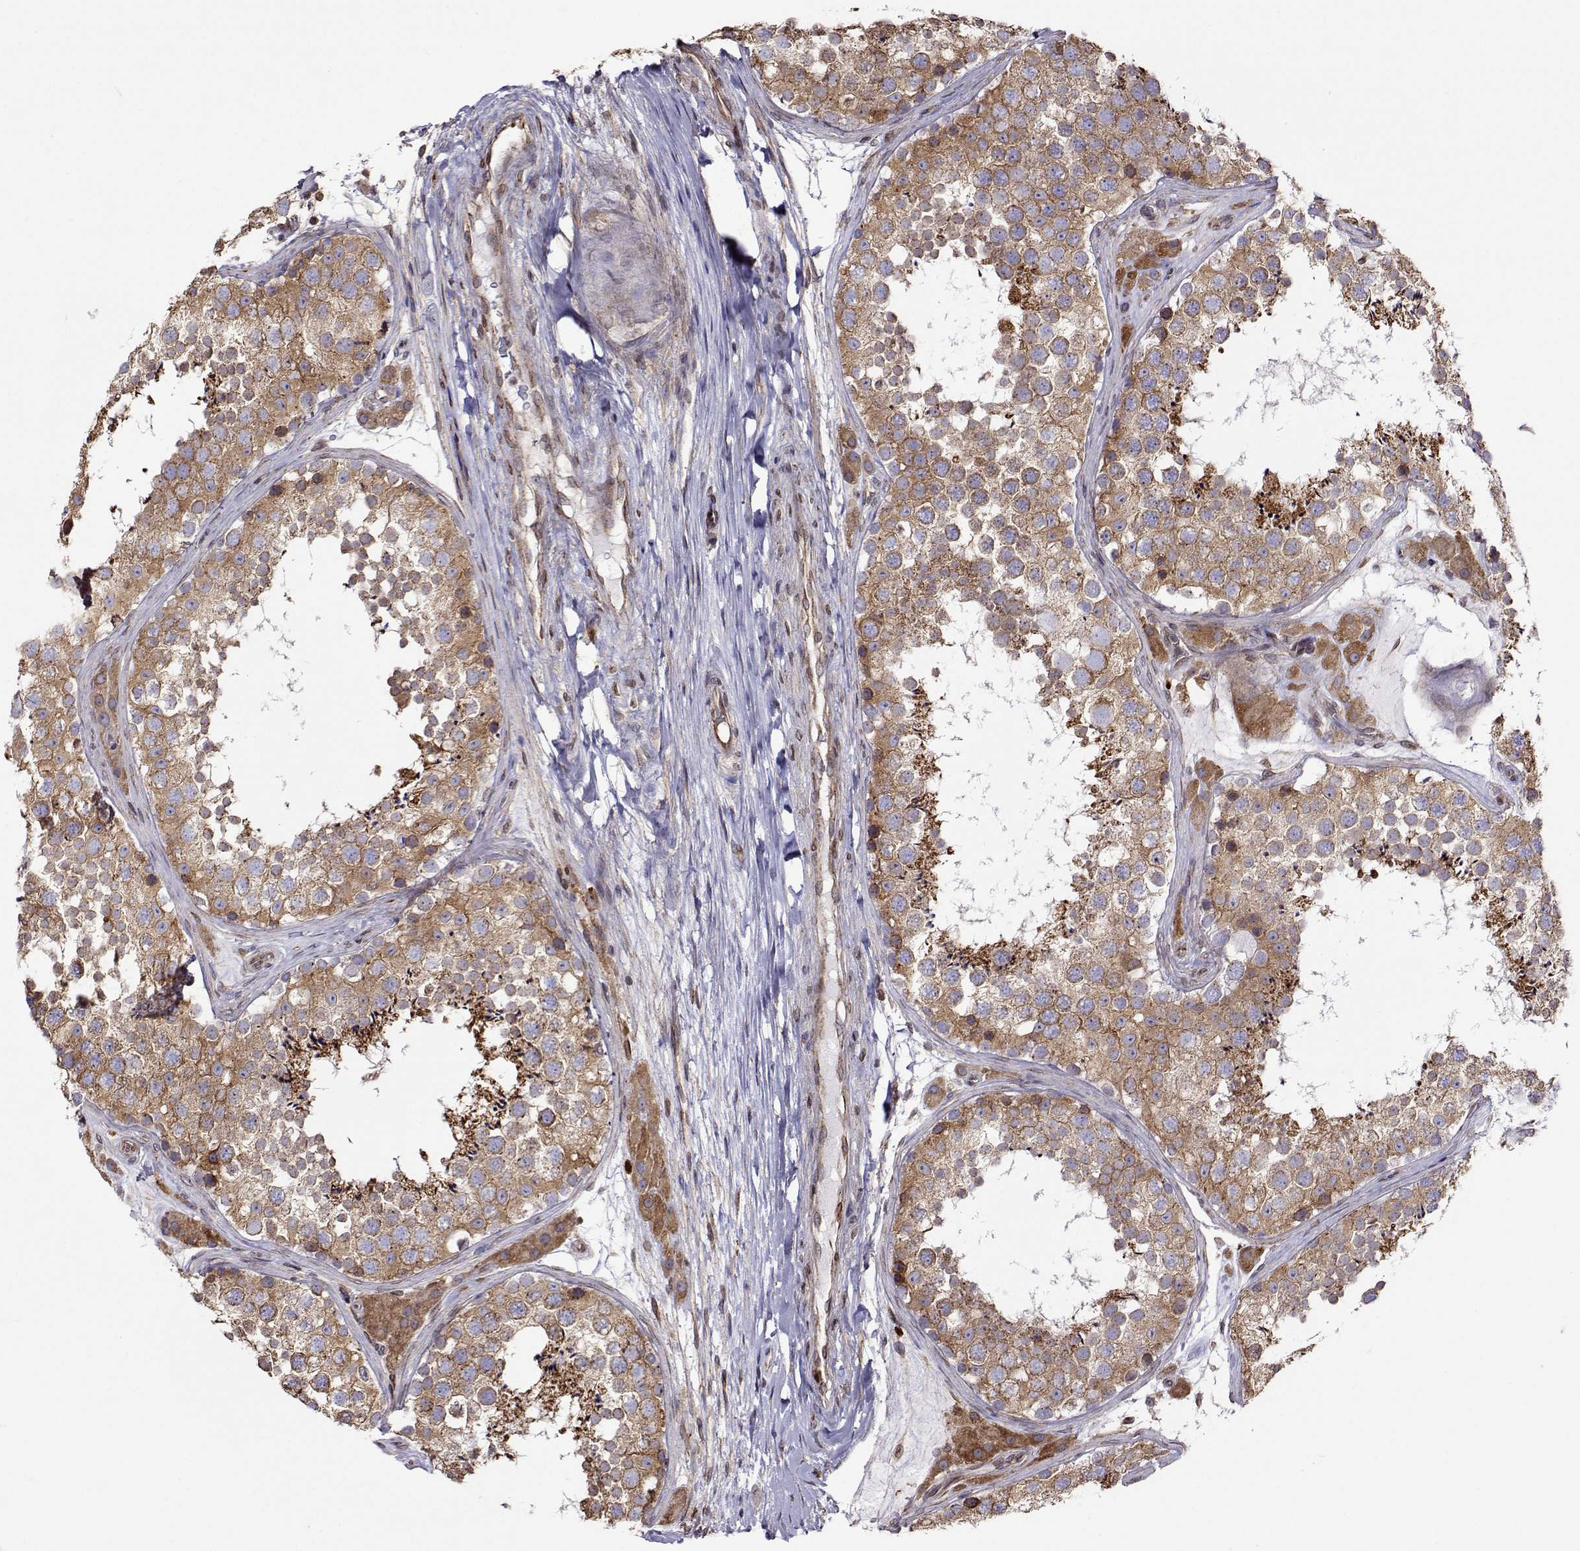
{"staining": {"intensity": "moderate", "quantity": ">75%", "location": "cytoplasmic/membranous"}, "tissue": "testis", "cell_type": "Cells in seminiferous ducts", "image_type": "normal", "snomed": [{"axis": "morphology", "description": "Normal tissue, NOS"}, {"axis": "topography", "description": "Testis"}], "caption": "Immunohistochemical staining of normal human testis displays medium levels of moderate cytoplasmic/membranous expression in approximately >75% of cells in seminiferous ducts.", "gene": "PGRMC2", "patient": {"sex": "male", "age": 41}}